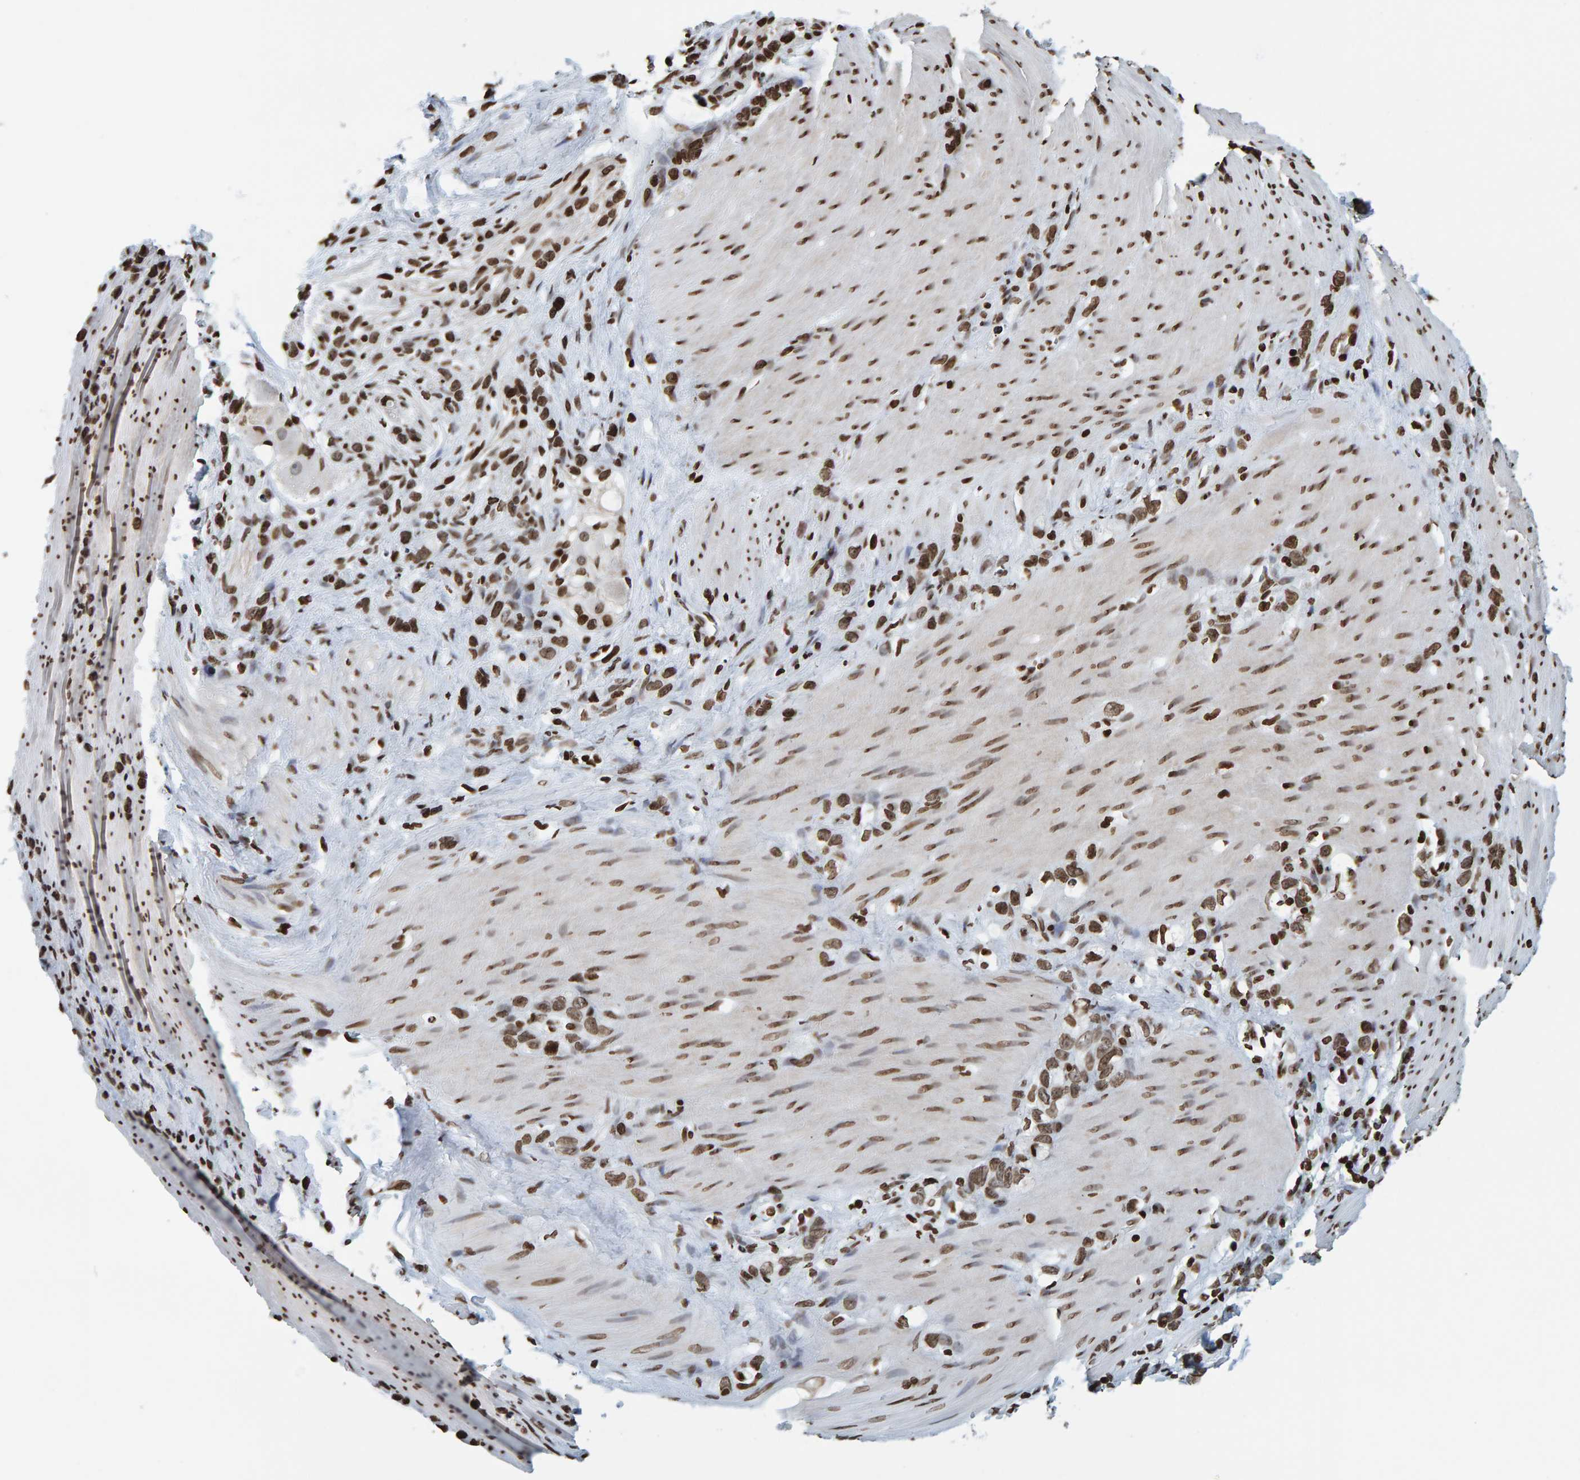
{"staining": {"intensity": "moderate", "quantity": ">75%", "location": "nuclear"}, "tissue": "stomach cancer", "cell_type": "Tumor cells", "image_type": "cancer", "snomed": [{"axis": "morphology", "description": "Normal tissue, NOS"}, {"axis": "morphology", "description": "Adenocarcinoma, NOS"}, {"axis": "morphology", "description": "Adenocarcinoma, High grade"}, {"axis": "topography", "description": "Stomach, upper"}, {"axis": "topography", "description": "Stomach"}], "caption": "This is an image of immunohistochemistry staining of stomach cancer (adenocarcinoma), which shows moderate expression in the nuclear of tumor cells.", "gene": "BRF2", "patient": {"sex": "female", "age": 65}}